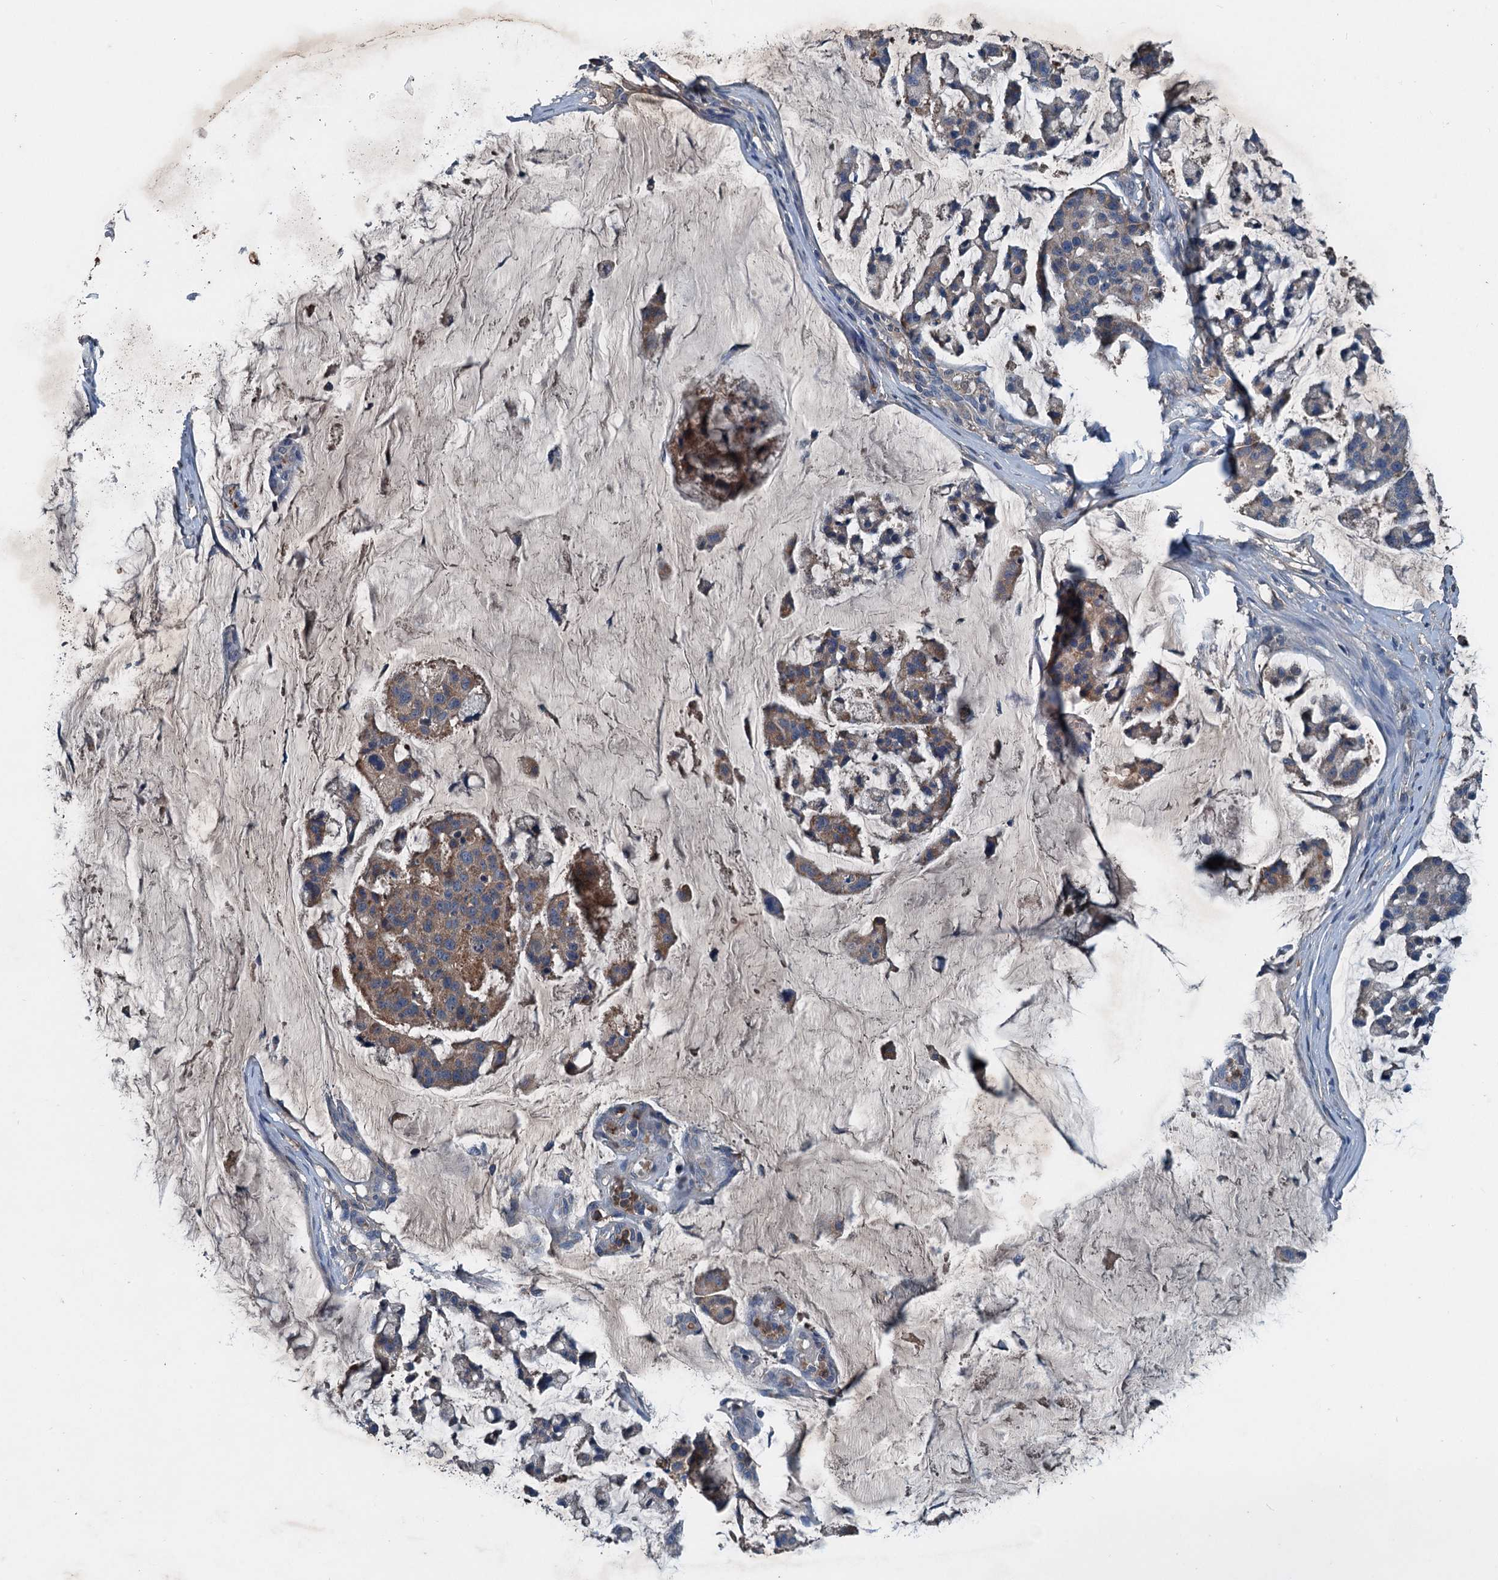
{"staining": {"intensity": "weak", "quantity": "25%-75%", "location": "cytoplasmic/membranous"}, "tissue": "stomach cancer", "cell_type": "Tumor cells", "image_type": "cancer", "snomed": [{"axis": "morphology", "description": "Adenocarcinoma, NOS"}, {"axis": "topography", "description": "Stomach, lower"}], "caption": "Tumor cells exhibit low levels of weak cytoplasmic/membranous positivity in approximately 25%-75% of cells in human stomach adenocarcinoma.", "gene": "PDSS1", "patient": {"sex": "male", "age": 67}}